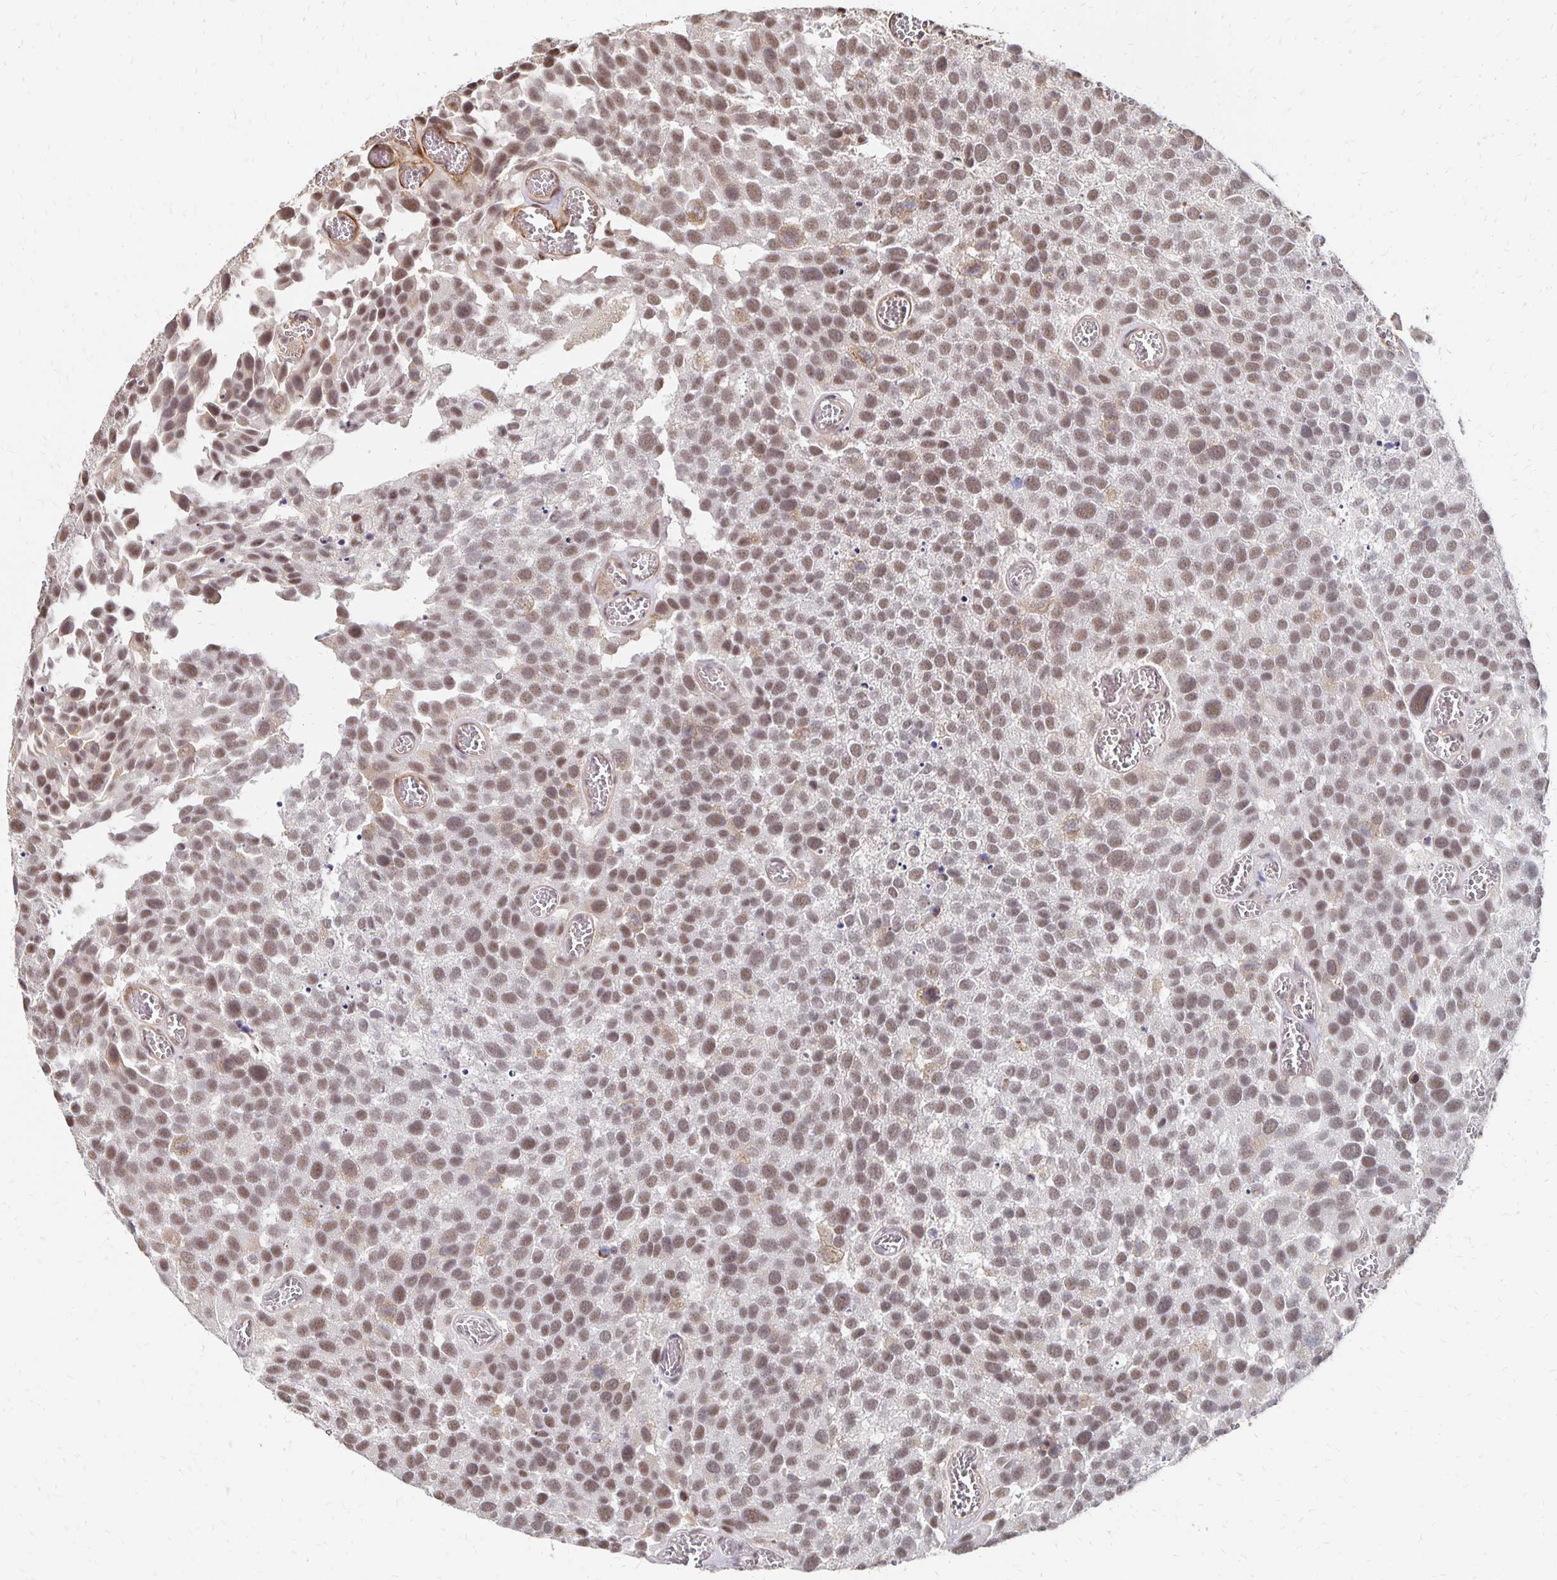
{"staining": {"intensity": "moderate", "quantity": ">75%", "location": "nuclear"}, "tissue": "urothelial cancer", "cell_type": "Tumor cells", "image_type": "cancer", "snomed": [{"axis": "morphology", "description": "Urothelial carcinoma, Low grade"}, {"axis": "topography", "description": "Urinary bladder"}], "caption": "Low-grade urothelial carcinoma tissue reveals moderate nuclear expression in approximately >75% of tumor cells, visualized by immunohistochemistry.", "gene": "CLASRP", "patient": {"sex": "female", "age": 69}}